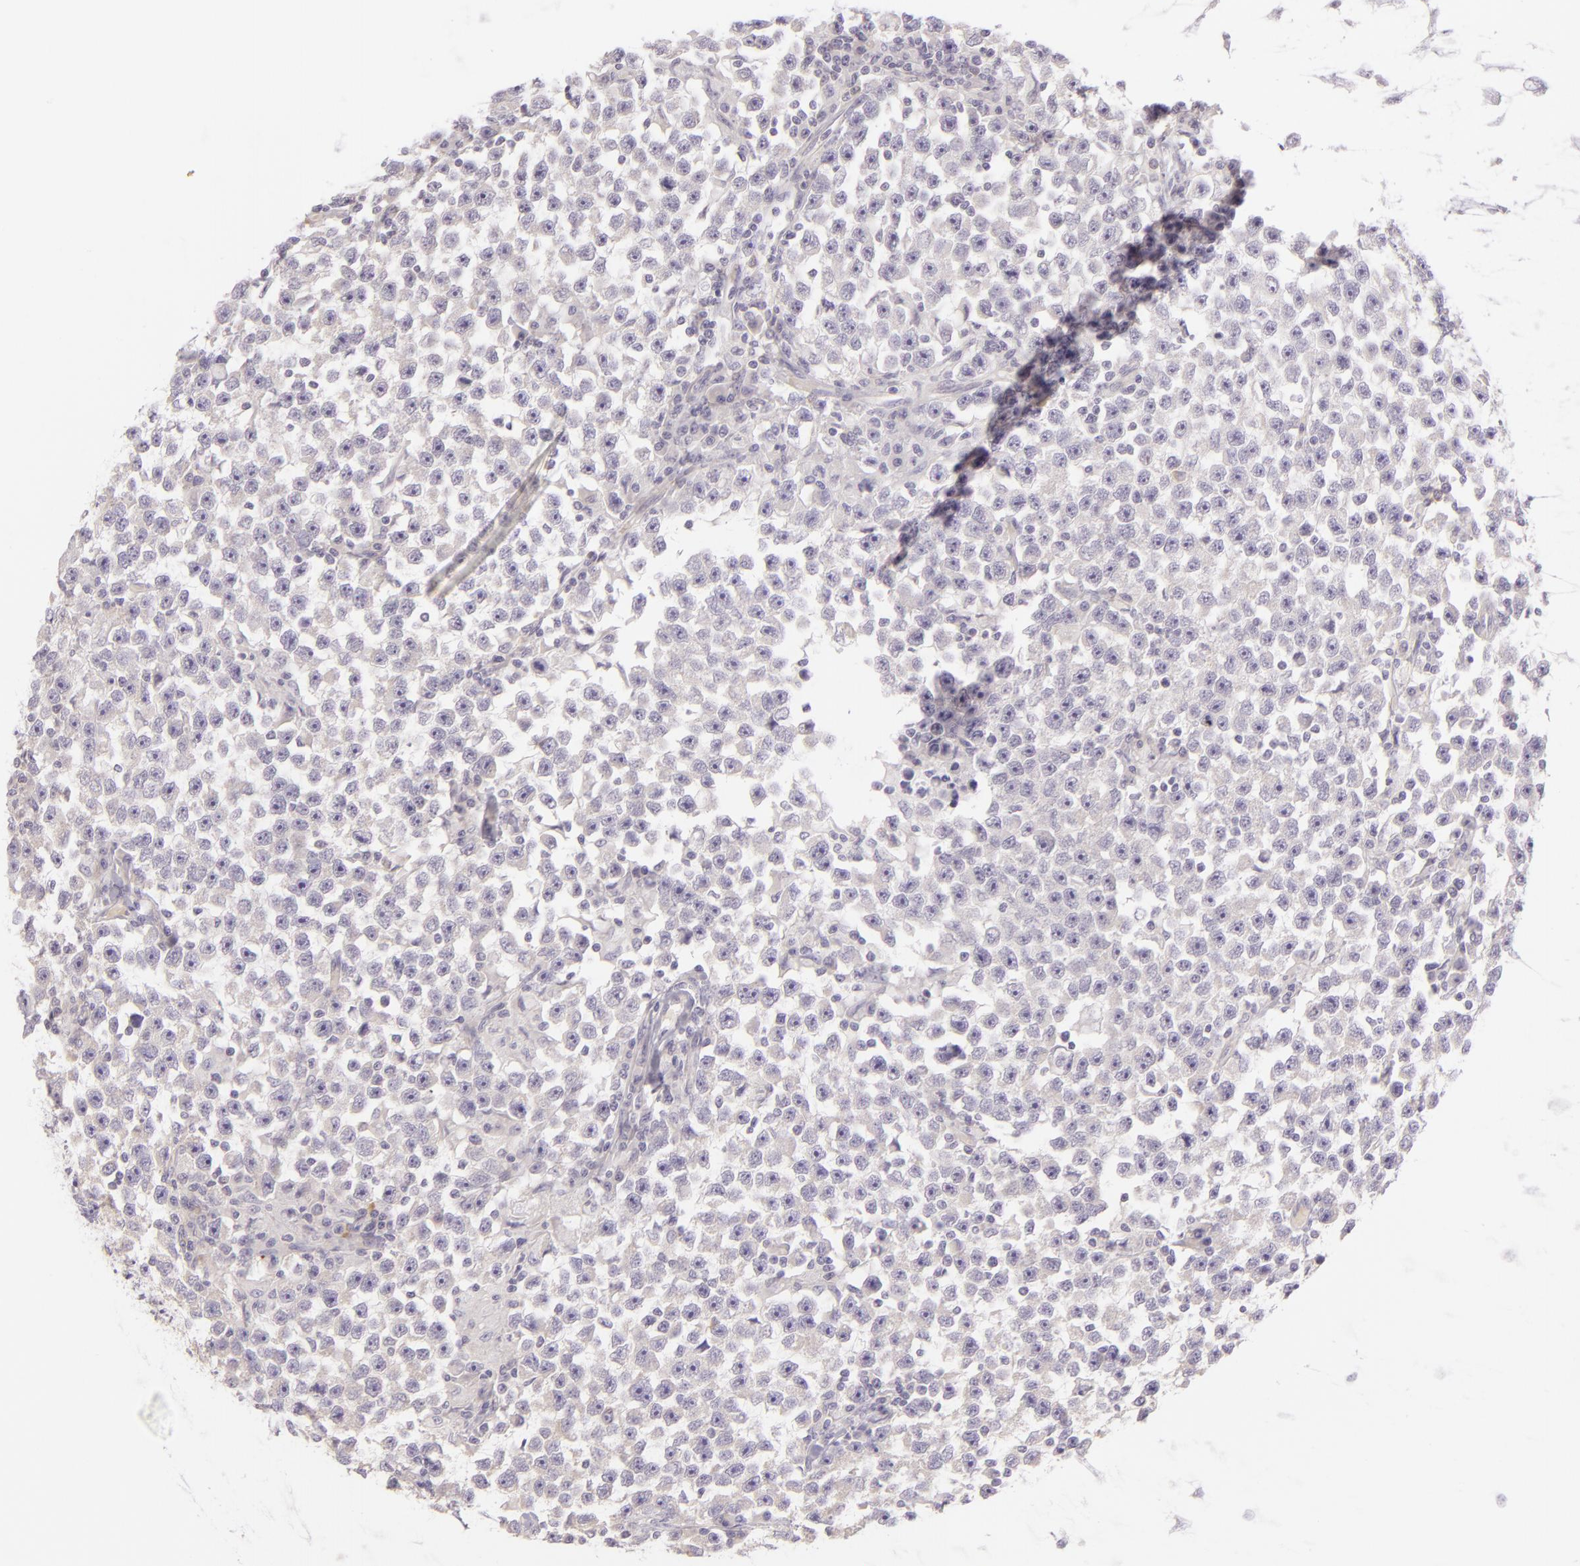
{"staining": {"intensity": "negative", "quantity": "none", "location": "none"}, "tissue": "testis cancer", "cell_type": "Tumor cells", "image_type": "cancer", "snomed": [{"axis": "morphology", "description": "Seminoma, NOS"}, {"axis": "topography", "description": "Testis"}], "caption": "DAB (3,3'-diaminobenzidine) immunohistochemical staining of human testis cancer demonstrates no significant expression in tumor cells. (Stains: DAB immunohistochemistry with hematoxylin counter stain, Microscopy: brightfield microscopy at high magnification).", "gene": "ZC3H7B", "patient": {"sex": "male", "age": 33}}